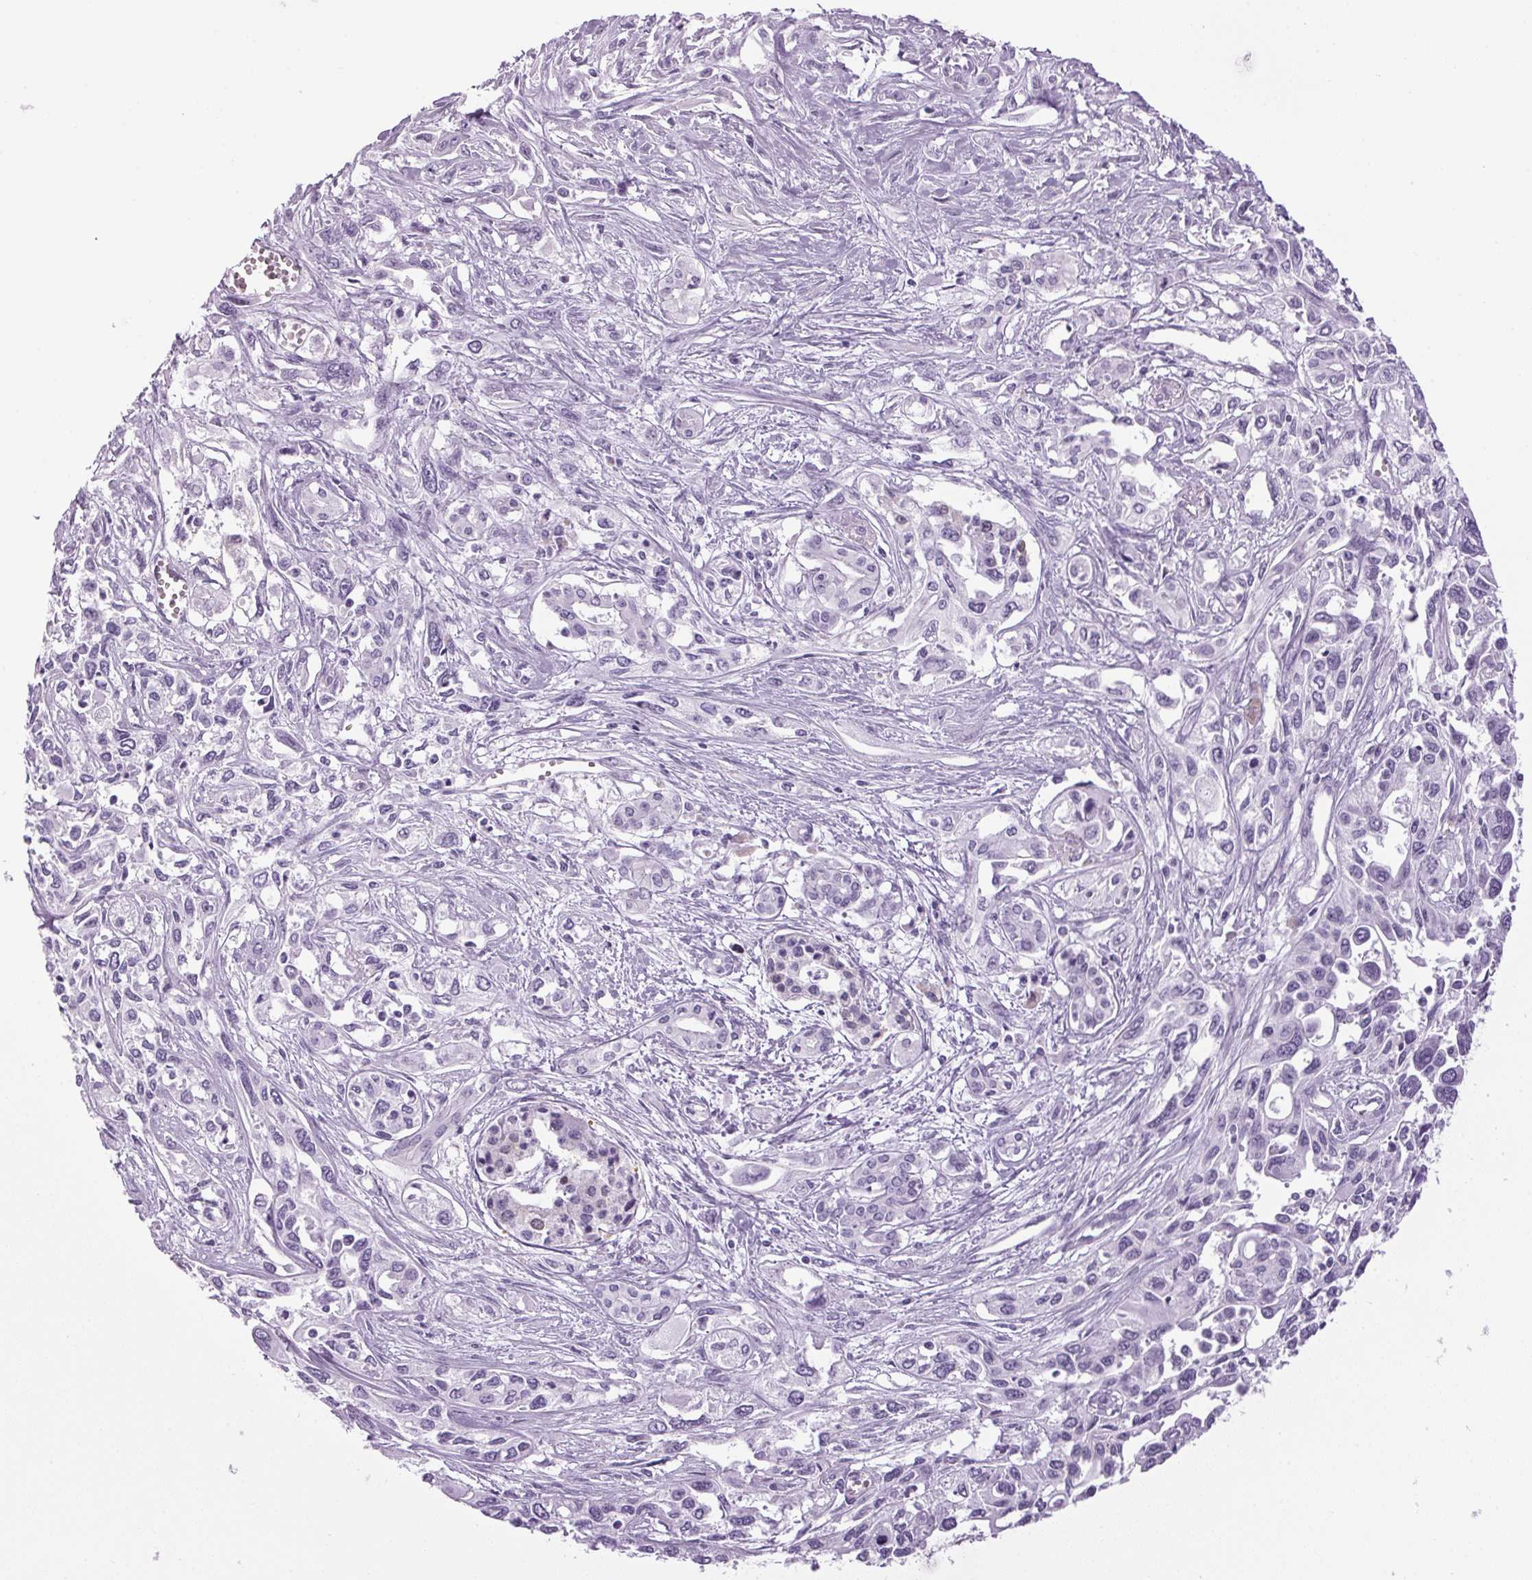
{"staining": {"intensity": "negative", "quantity": "none", "location": "none"}, "tissue": "pancreatic cancer", "cell_type": "Tumor cells", "image_type": "cancer", "snomed": [{"axis": "morphology", "description": "Adenocarcinoma, NOS"}, {"axis": "topography", "description": "Pancreas"}], "caption": "This is a micrograph of immunohistochemistry staining of pancreatic adenocarcinoma, which shows no staining in tumor cells. The staining was performed using DAB to visualize the protein expression in brown, while the nuclei were stained in blue with hematoxylin (Magnification: 20x).", "gene": "PPP1R1A", "patient": {"sex": "female", "age": 55}}